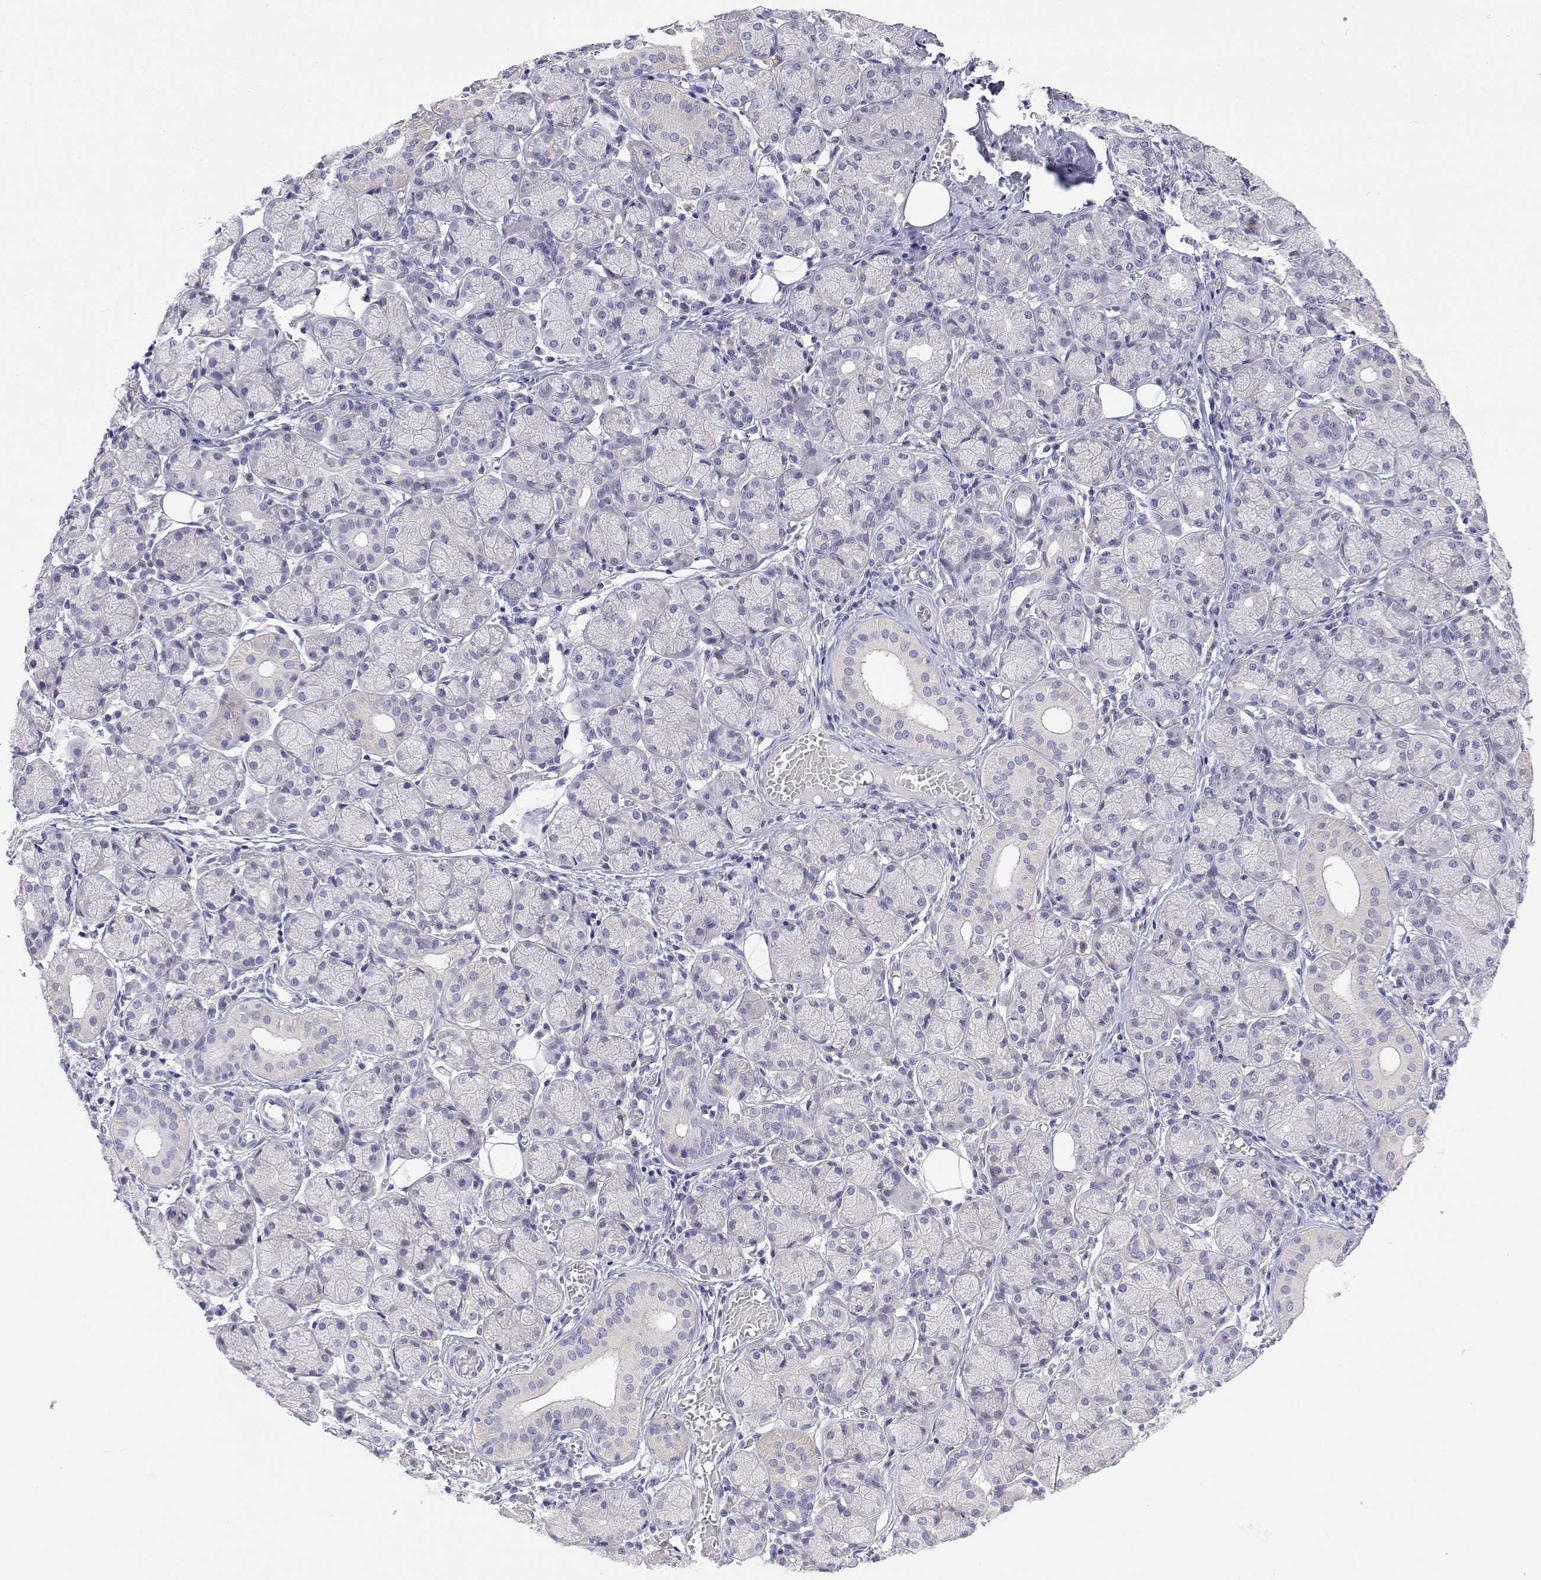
{"staining": {"intensity": "negative", "quantity": "none", "location": "none"}, "tissue": "salivary gland", "cell_type": "Glandular cells", "image_type": "normal", "snomed": [{"axis": "morphology", "description": "Normal tissue, NOS"}, {"axis": "topography", "description": "Salivary gland"}, {"axis": "topography", "description": "Peripheral nerve tissue"}], "caption": "A histopathology image of salivary gland stained for a protein demonstrates no brown staining in glandular cells.", "gene": "LY6D", "patient": {"sex": "female", "age": 24}}